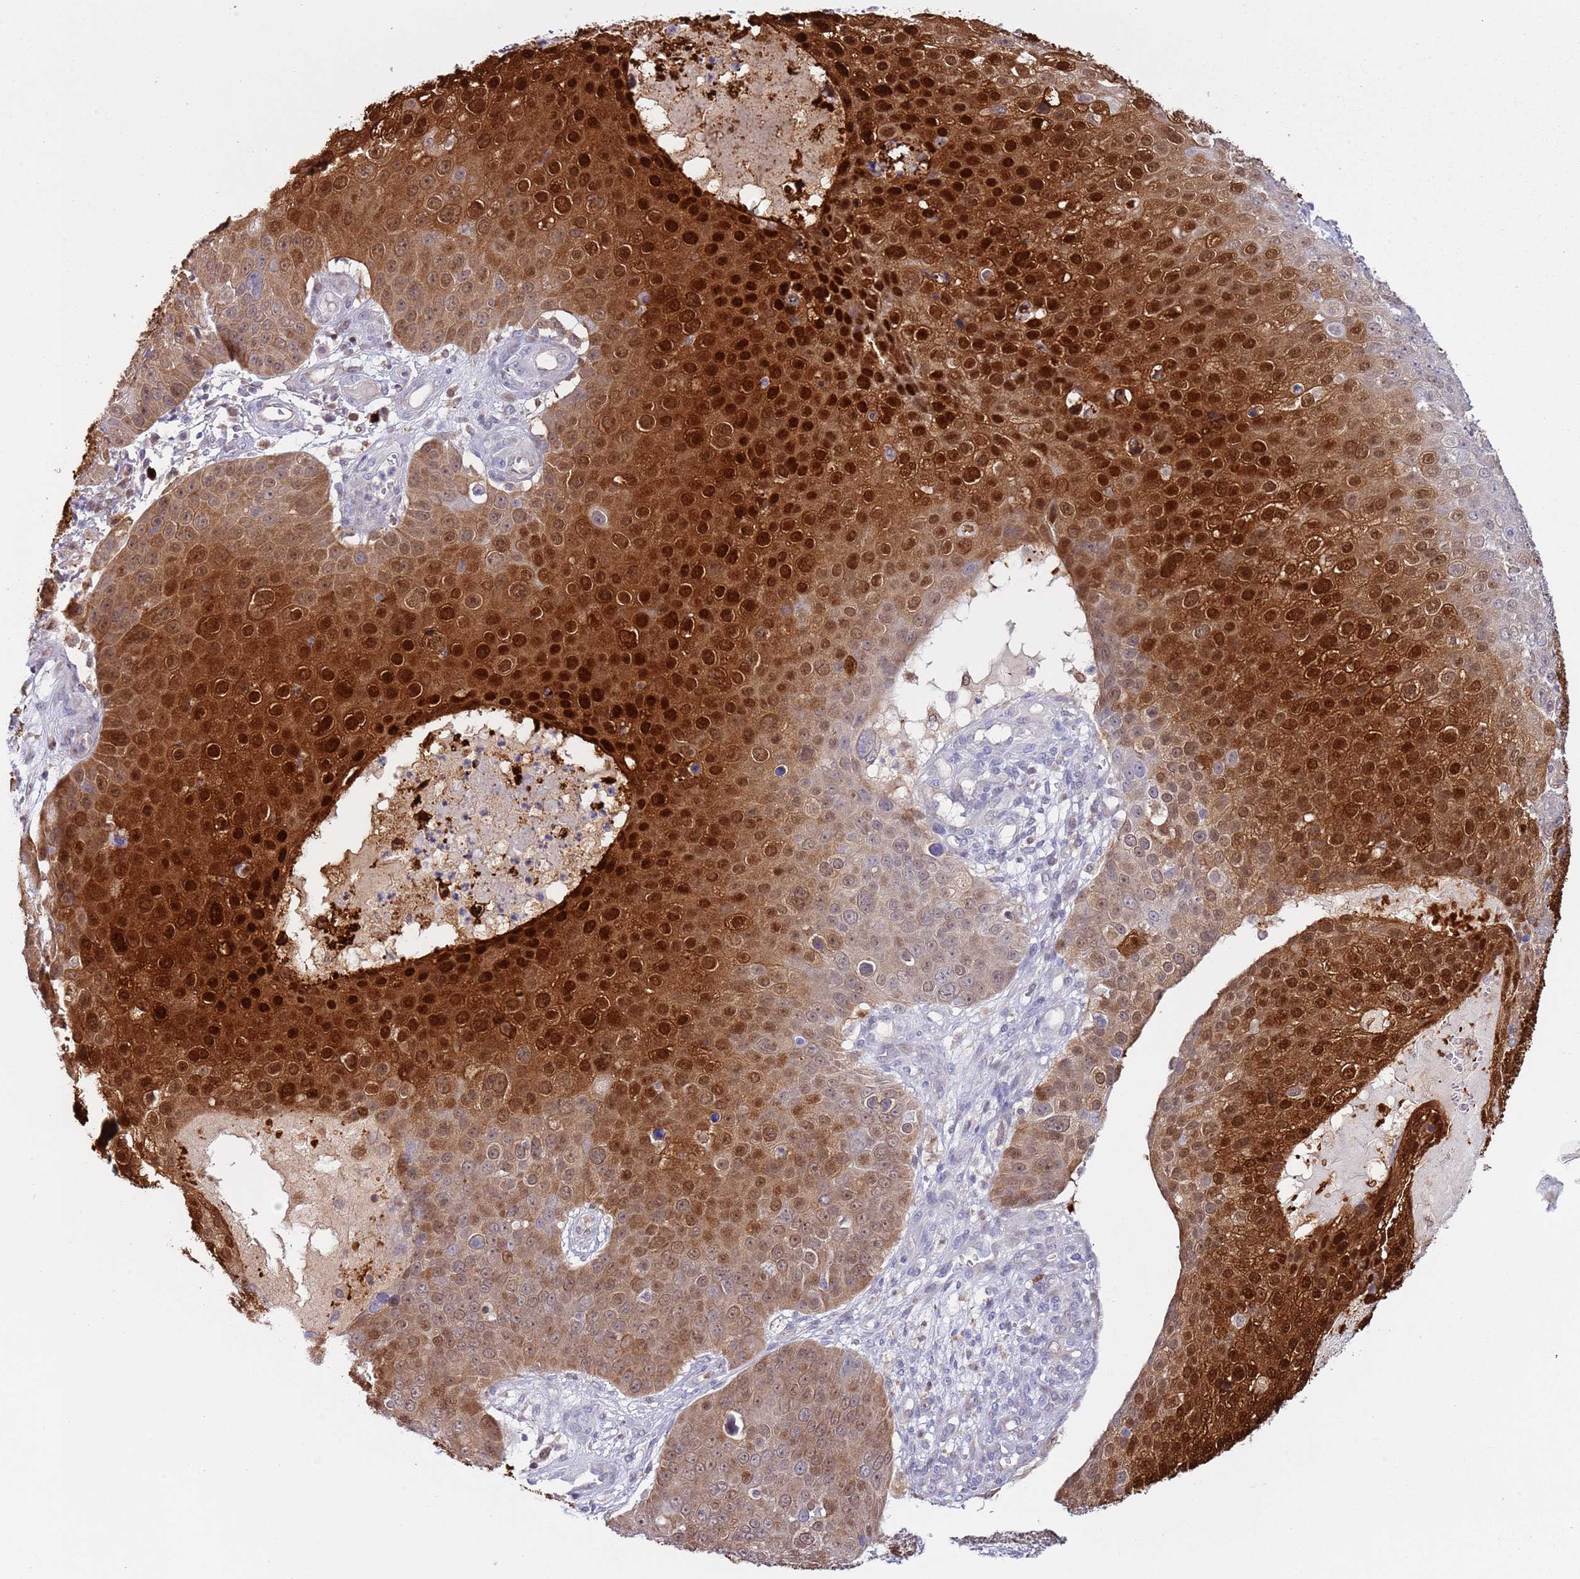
{"staining": {"intensity": "strong", "quantity": ">75%", "location": "cytoplasmic/membranous,nuclear"}, "tissue": "skin cancer", "cell_type": "Tumor cells", "image_type": "cancer", "snomed": [{"axis": "morphology", "description": "Squamous cell carcinoma, NOS"}, {"axis": "topography", "description": "Skin"}], "caption": "The image demonstrates staining of skin cancer (squamous cell carcinoma), revealing strong cytoplasmic/membranous and nuclear protein positivity (brown color) within tumor cells. (Stains: DAB (3,3'-diaminobenzidine) in brown, nuclei in blue, Microscopy: brightfield microscopy at high magnification).", "gene": "NBPF6", "patient": {"sex": "male", "age": 71}}